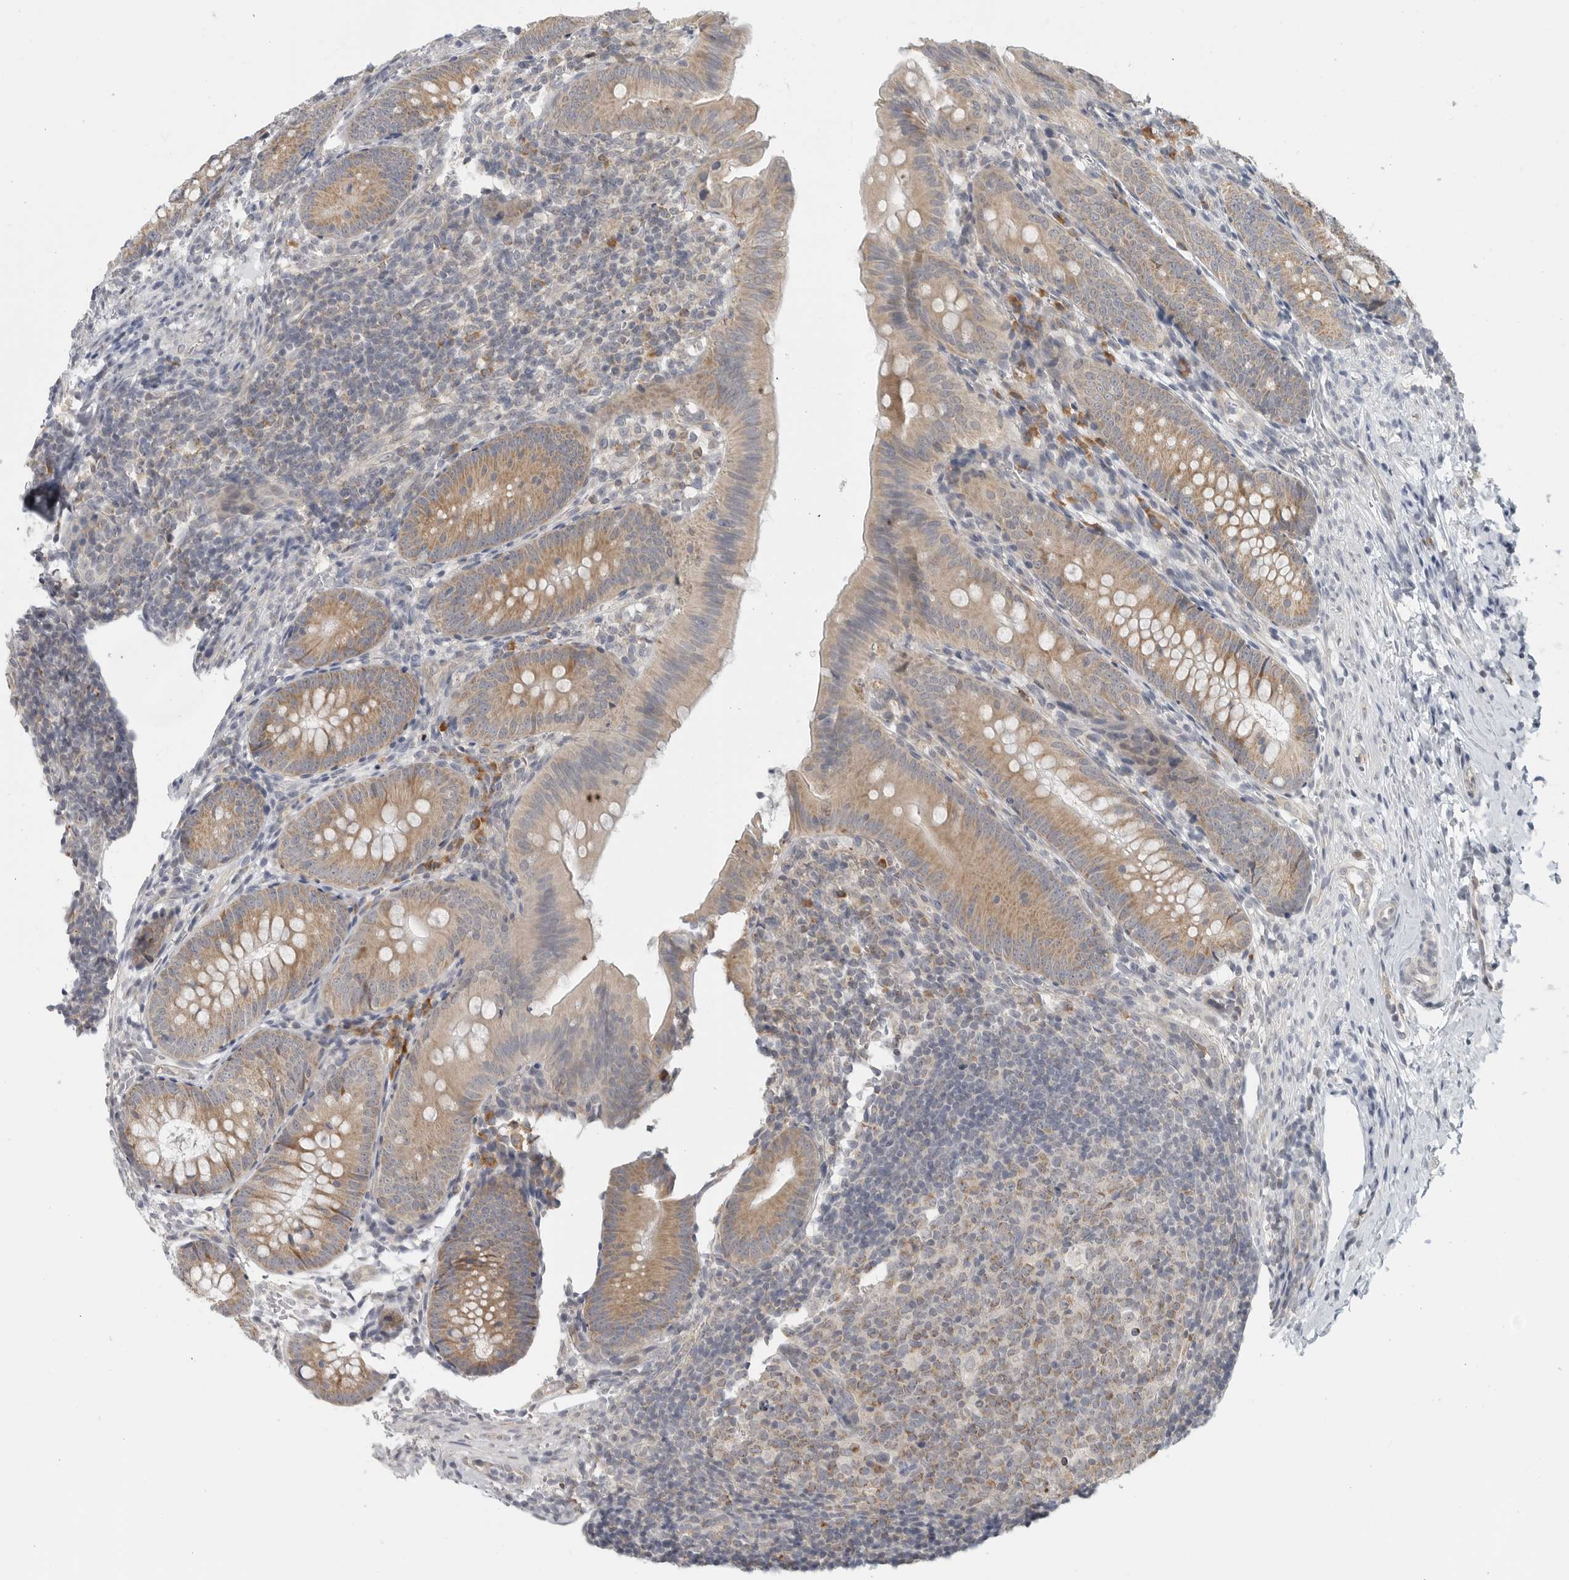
{"staining": {"intensity": "moderate", "quantity": ">75%", "location": "cytoplasmic/membranous"}, "tissue": "appendix", "cell_type": "Glandular cells", "image_type": "normal", "snomed": [{"axis": "morphology", "description": "Normal tissue, NOS"}, {"axis": "topography", "description": "Appendix"}], "caption": "High-magnification brightfield microscopy of normal appendix stained with DAB (3,3'-diaminobenzidine) (brown) and counterstained with hematoxylin (blue). glandular cells exhibit moderate cytoplasmic/membranous staining is present in about>75% of cells.", "gene": "IL12RB2", "patient": {"sex": "male", "age": 1}}